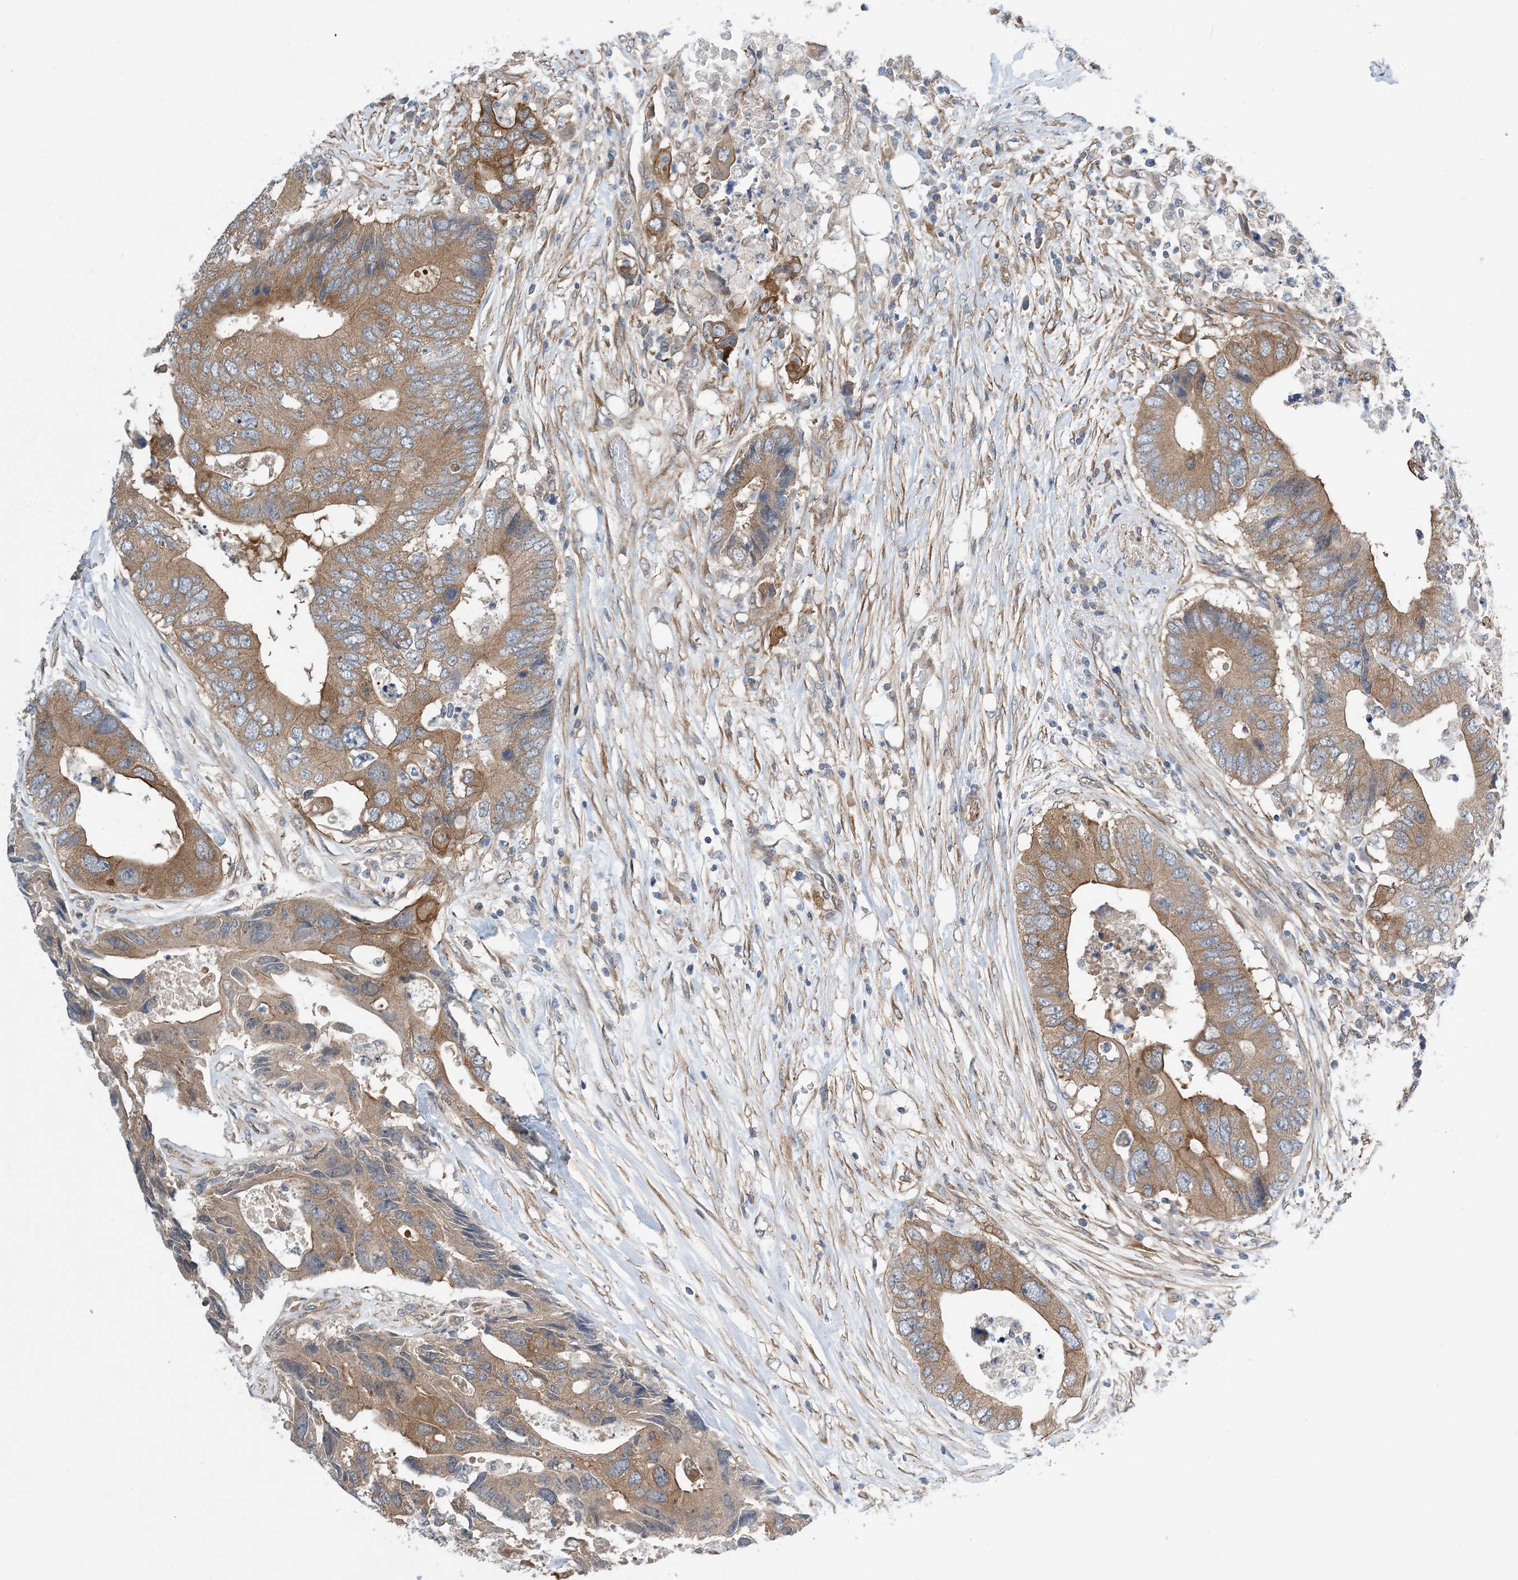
{"staining": {"intensity": "moderate", "quantity": ">75%", "location": "cytoplasmic/membranous"}, "tissue": "colorectal cancer", "cell_type": "Tumor cells", "image_type": "cancer", "snomed": [{"axis": "morphology", "description": "Adenocarcinoma, NOS"}, {"axis": "topography", "description": "Colon"}], "caption": "Protein staining of colorectal cancer (adenocarcinoma) tissue exhibits moderate cytoplasmic/membranous staining in approximately >75% of tumor cells. The staining was performed using DAB (3,3'-diaminobenzidine) to visualize the protein expression in brown, while the nuclei were stained in blue with hematoxylin (Magnification: 20x).", "gene": "EHBP1", "patient": {"sex": "male", "age": 71}}